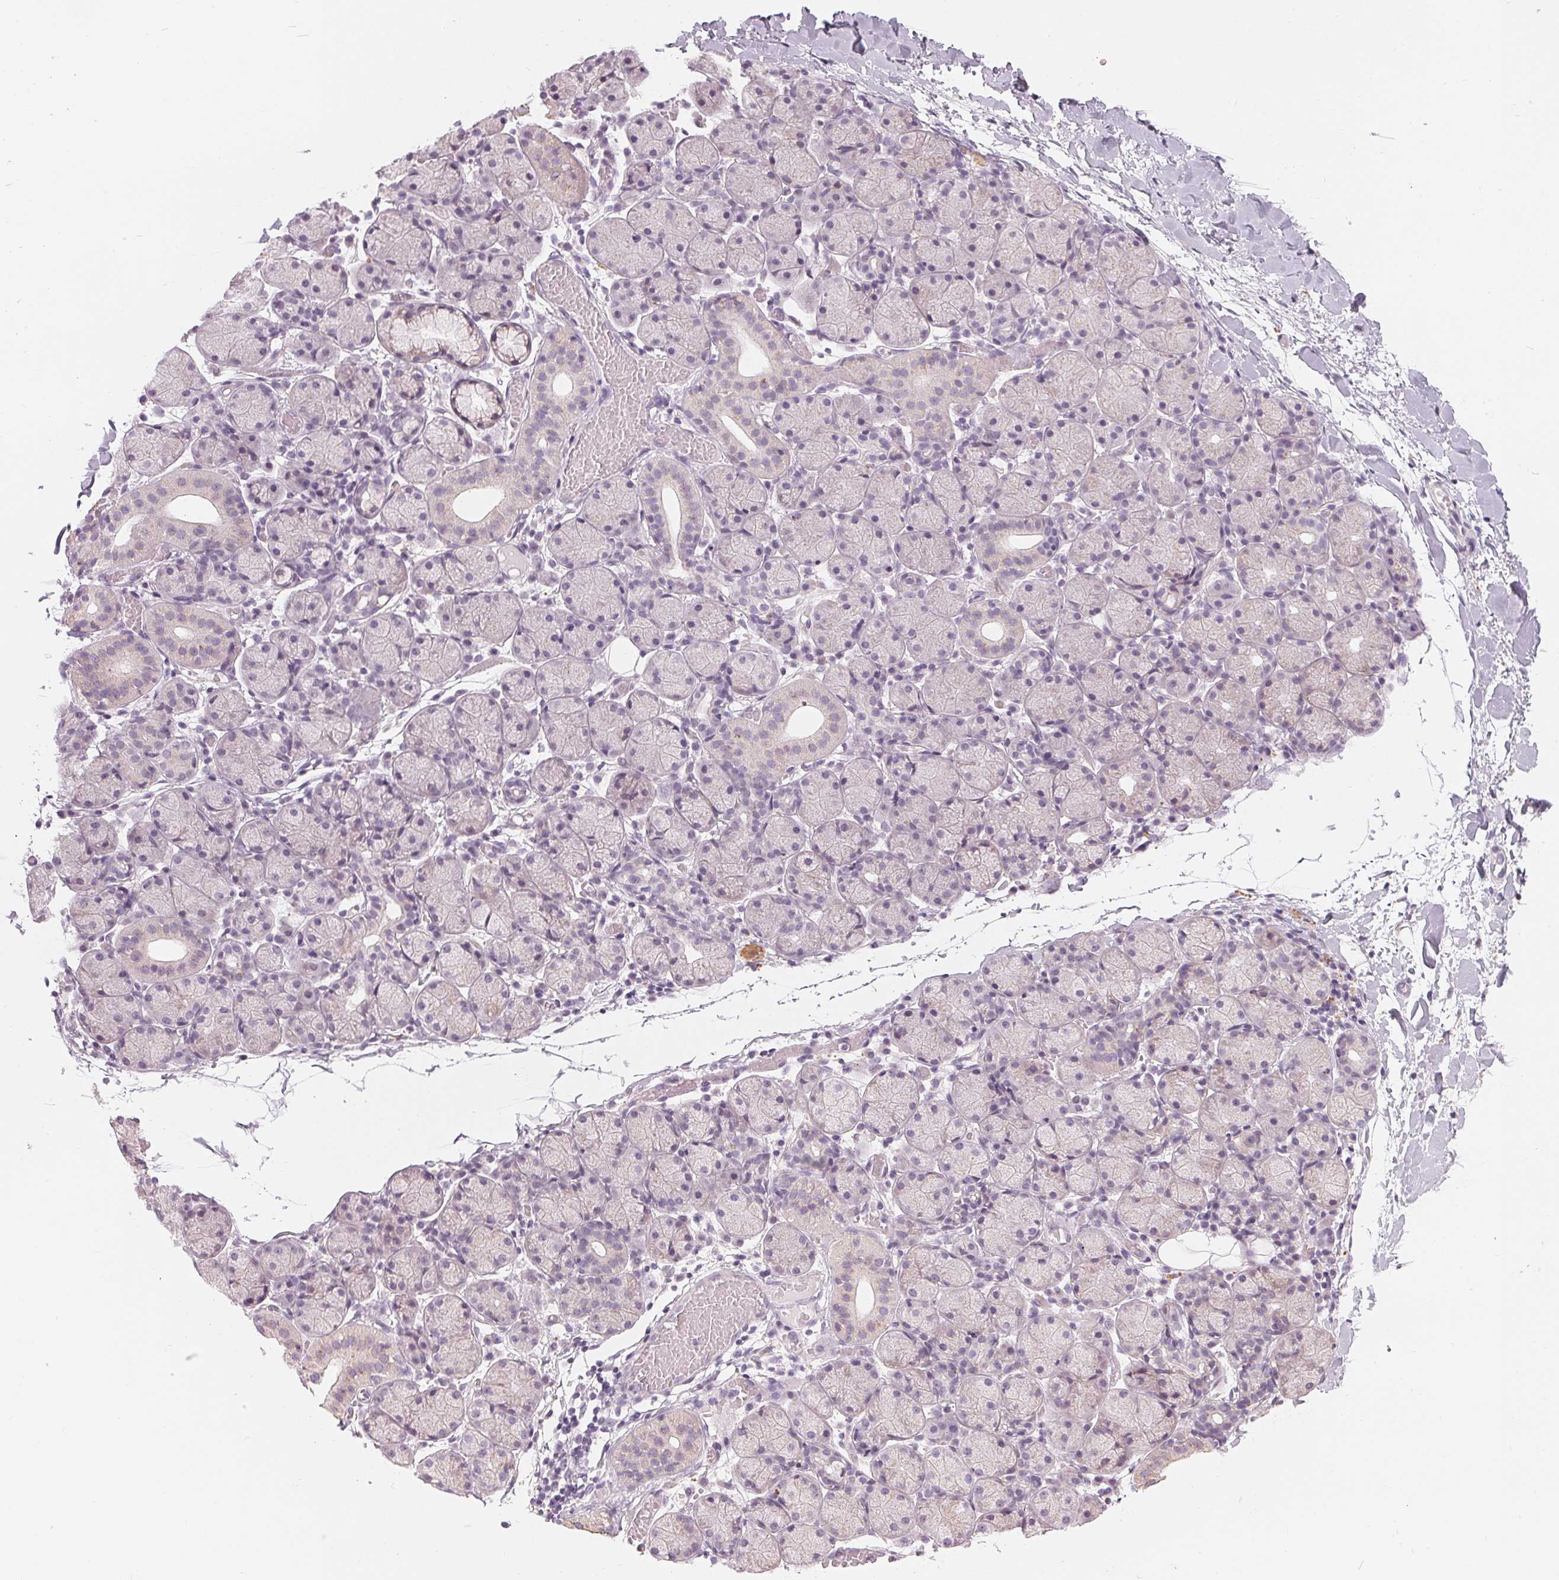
{"staining": {"intensity": "weak", "quantity": "<25%", "location": "cytoplasmic/membranous"}, "tissue": "salivary gland", "cell_type": "Glandular cells", "image_type": "normal", "snomed": [{"axis": "morphology", "description": "Normal tissue, NOS"}, {"axis": "topography", "description": "Salivary gland"}], "caption": "High magnification brightfield microscopy of unremarkable salivary gland stained with DAB (3,3'-diaminobenzidine) (brown) and counterstained with hematoxylin (blue): glandular cells show no significant expression. The staining is performed using DAB (3,3'-diaminobenzidine) brown chromogen with nuclei counter-stained in using hematoxylin.", "gene": "HOPX", "patient": {"sex": "female", "age": 24}}